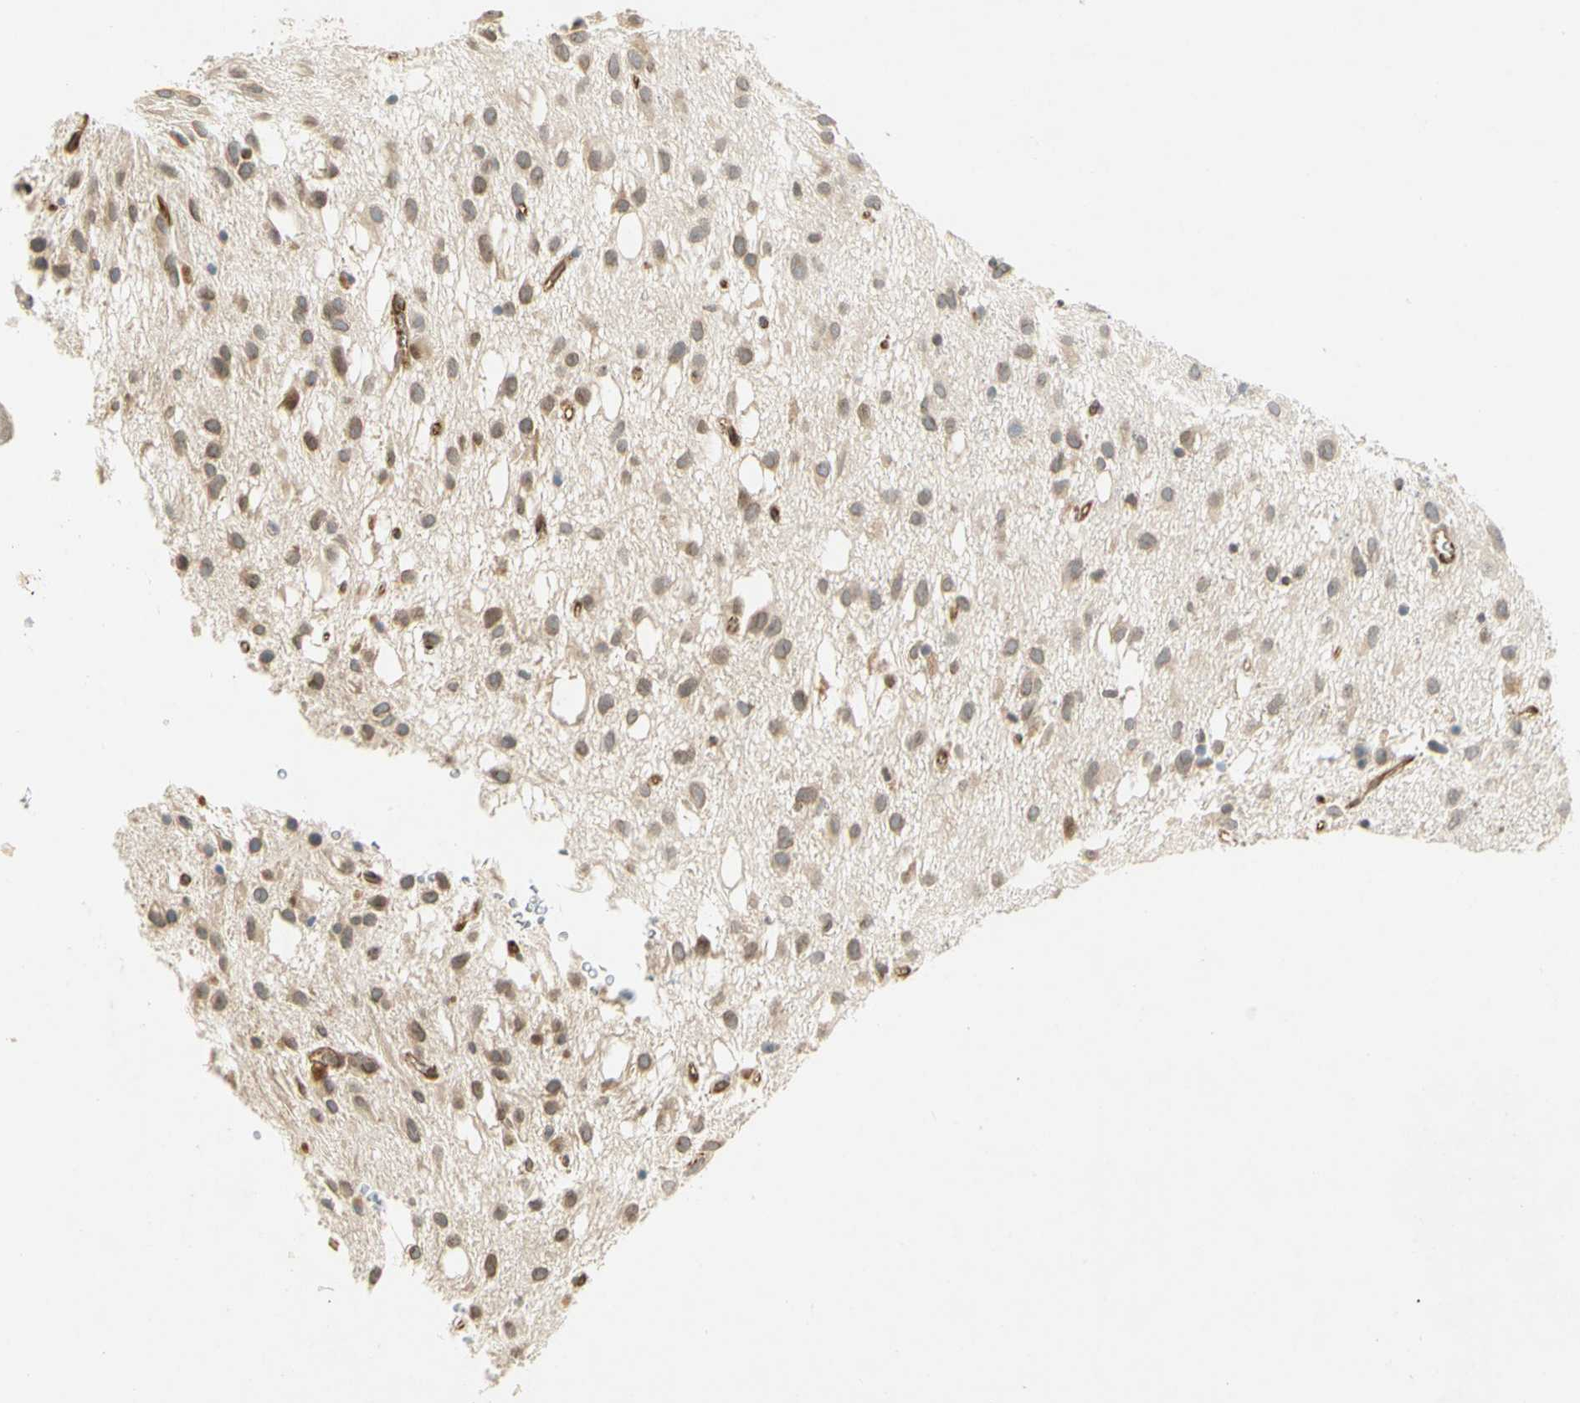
{"staining": {"intensity": "moderate", "quantity": ">75%", "location": "cytoplasmic/membranous"}, "tissue": "glioma", "cell_type": "Tumor cells", "image_type": "cancer", "snomed": [{"axis": "morphology", "description": "Glioma, malignant, Low grade"}, {"axis": "topography", "description": "Brain"}], "caption": "A brown stain labels moderate cytoplasmic/membranous staining of a protein in human malignant glioma (low-grade) tumor cells.", "gene": "TAPBP", "patient": {"sex": "male", "age": 77}}